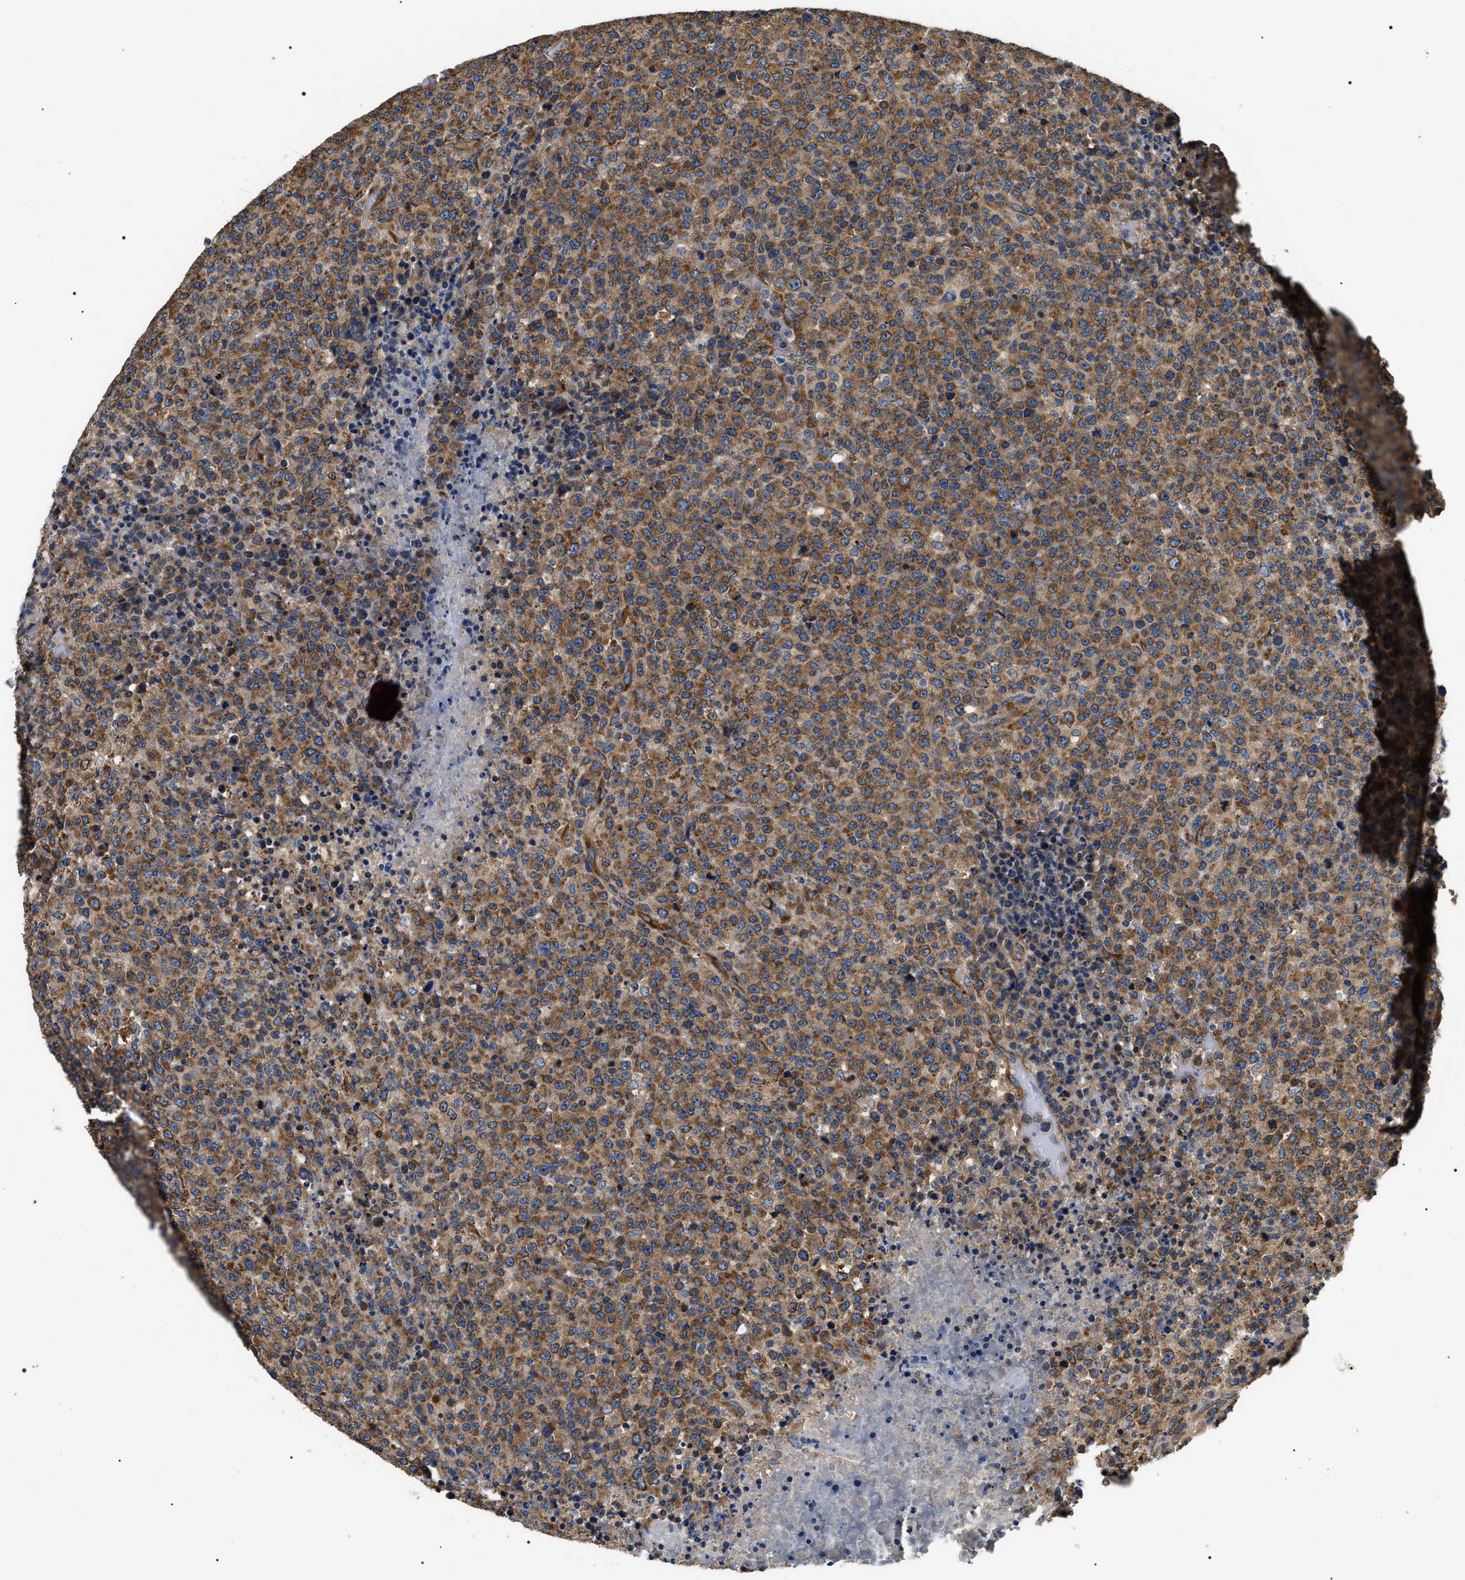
{"staining": {"intensity": "moderate", "quantity": ">75%", "location": "cytoplasmic/membranous"}, "tissue": "lymphoma", "cell_type": "Tumor cells", "image_type": "cancer", "snomed": [{"axis": "morphology", "description": "Malignant lymphoma, non-Hodgkin's type, High grade"}, {"axis": "topography", "description": "Lymph node"}], "caption": "Moderate cytoplasmic/membranous staining for a protein is present in about >75% of tumor cells of lymphoma using IHC.", "gene": "KTN1", "patient": {"sex": "male", "age": 13}}